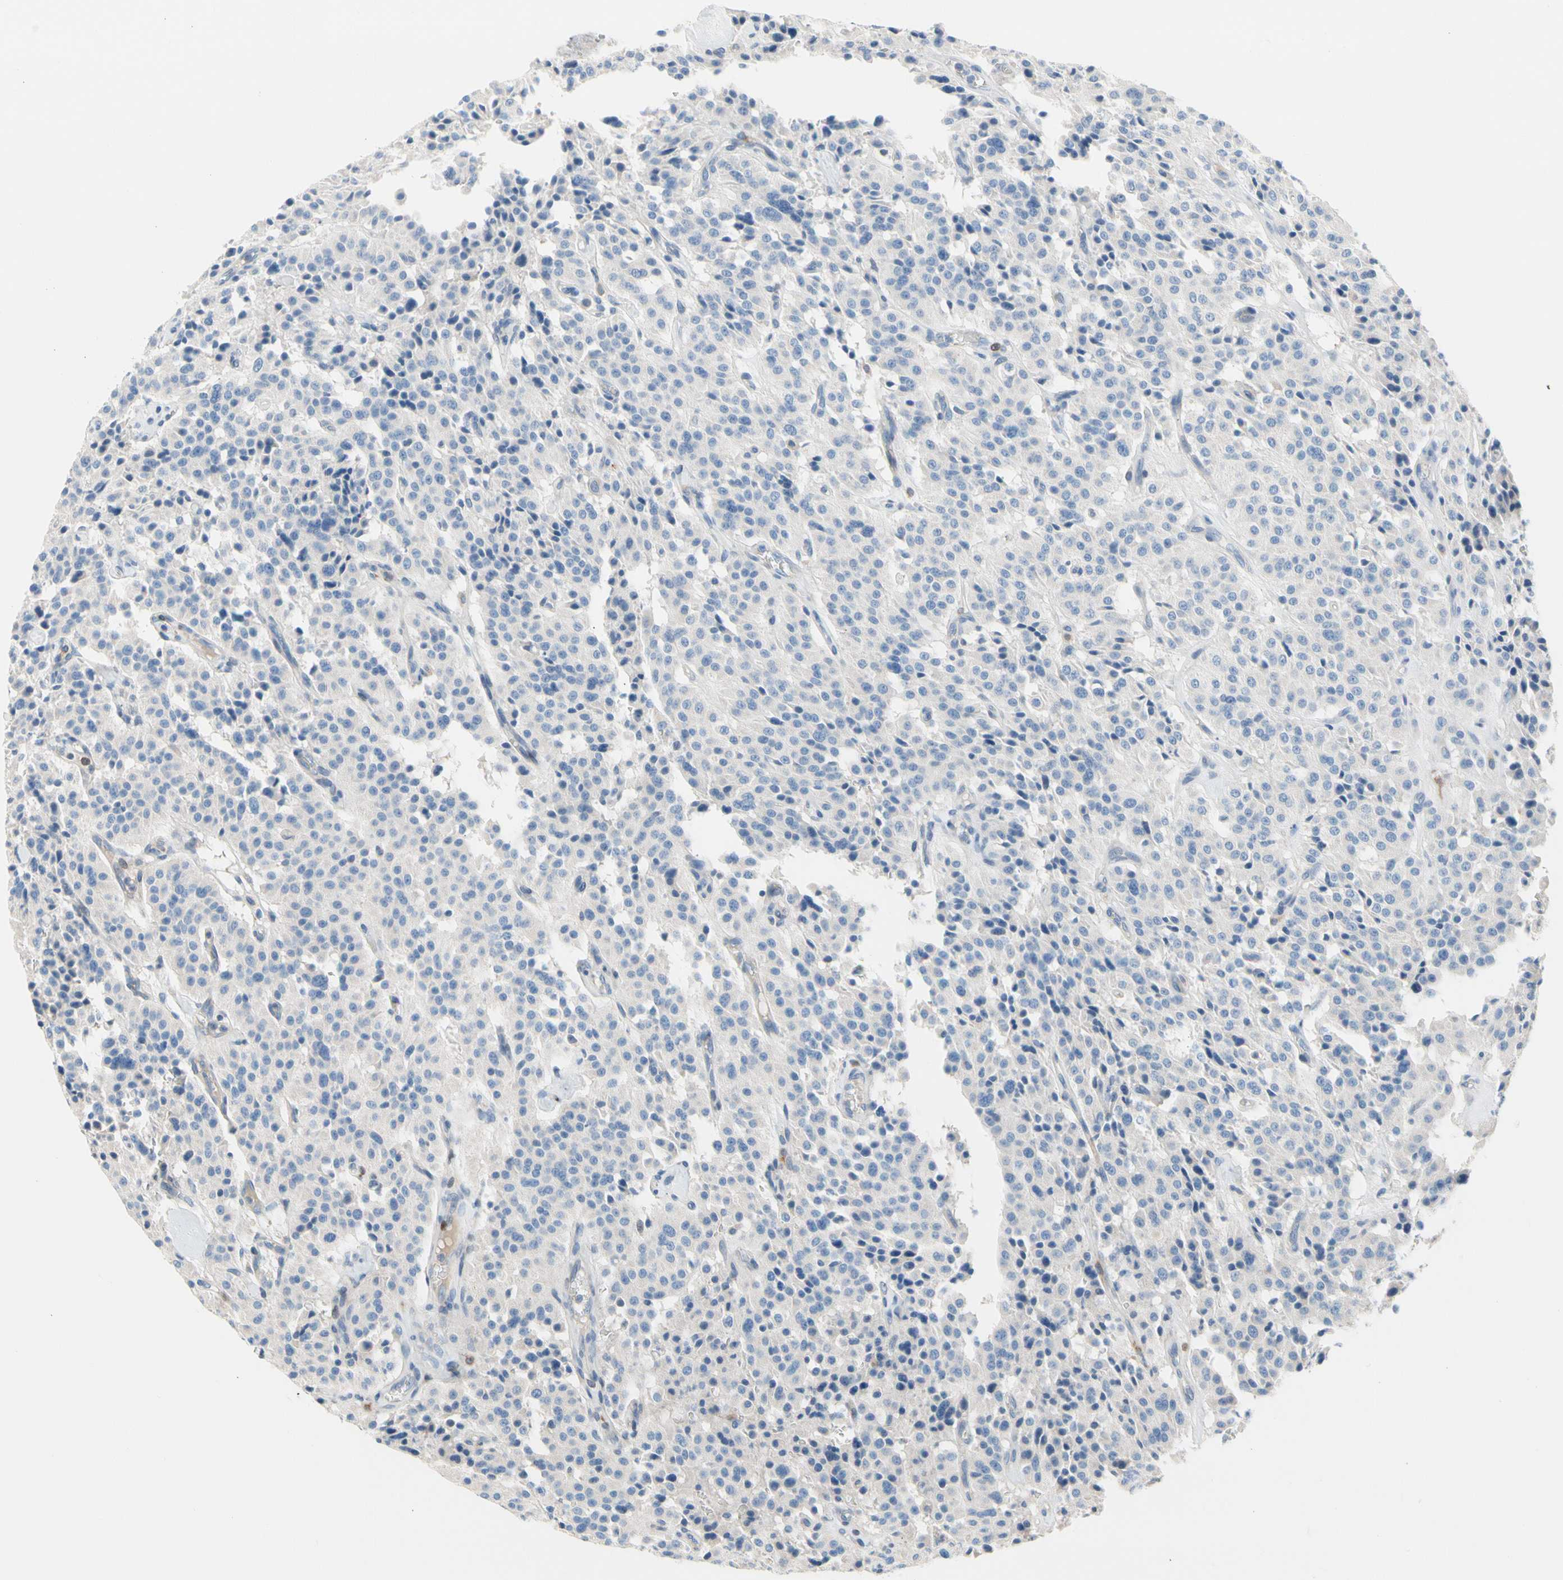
{"staining": {"intensity": "negative", "quantity": "none", "location": "none"}, "tissue": "carcinoid", "cell_type": "Tumor cells", "image_type": "cancer", "snomed": [{"axis": "morphology", "description": "Carcinoid, malignant, NOS"}, {"axis": "topography", "description": "Lung"}], "caption": "Micrograph shows no protein staining in tumor cells of malignant carcinoid tissue.", "gene": "MAP3K3", "patient": {"sex": "male", "age": 30}}